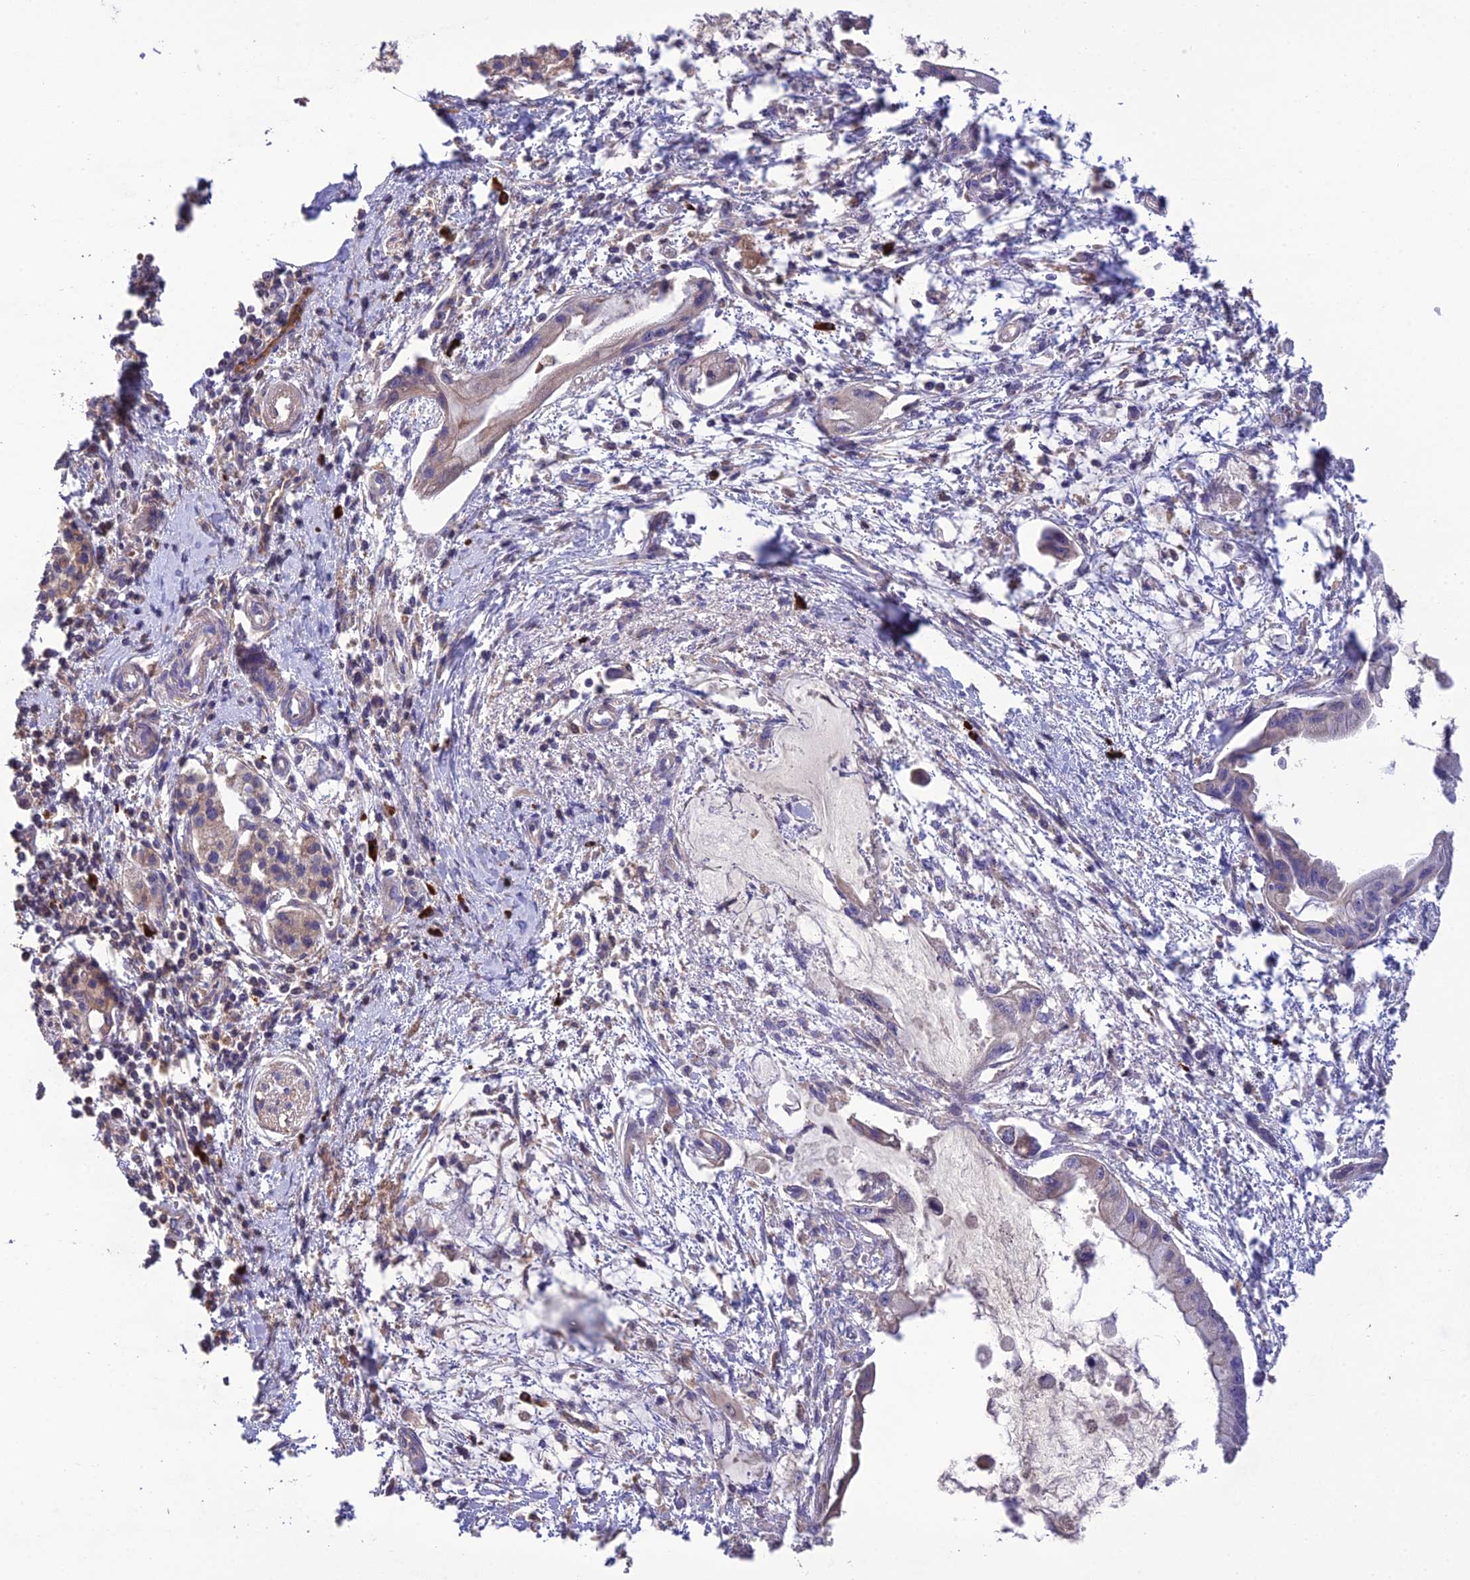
{"staining": {"intensity": "weak", "quantity": "<25%", "location": "cytoplasmic/membranous"}, "tissue": "pancreatic cancer", "cell_type": "Tumor cells", "image_type": "cancer", "snomed": [{"axis": "morphology", "description": "Adenocarcinoma, NOS"}, {"axis": "topography", "description": "Pancreas"}], "caption": "Histopathology image shows no significant protein expression in tumor cells of pancreatic cancer. The staining was performed using DAB to visualize the protein expression in brown, while the nuclei were stained in blue with hematoxylin (Magnification: 20x).", "gene": "MIOS", "patient": {"sex": "male", "age": 48}}